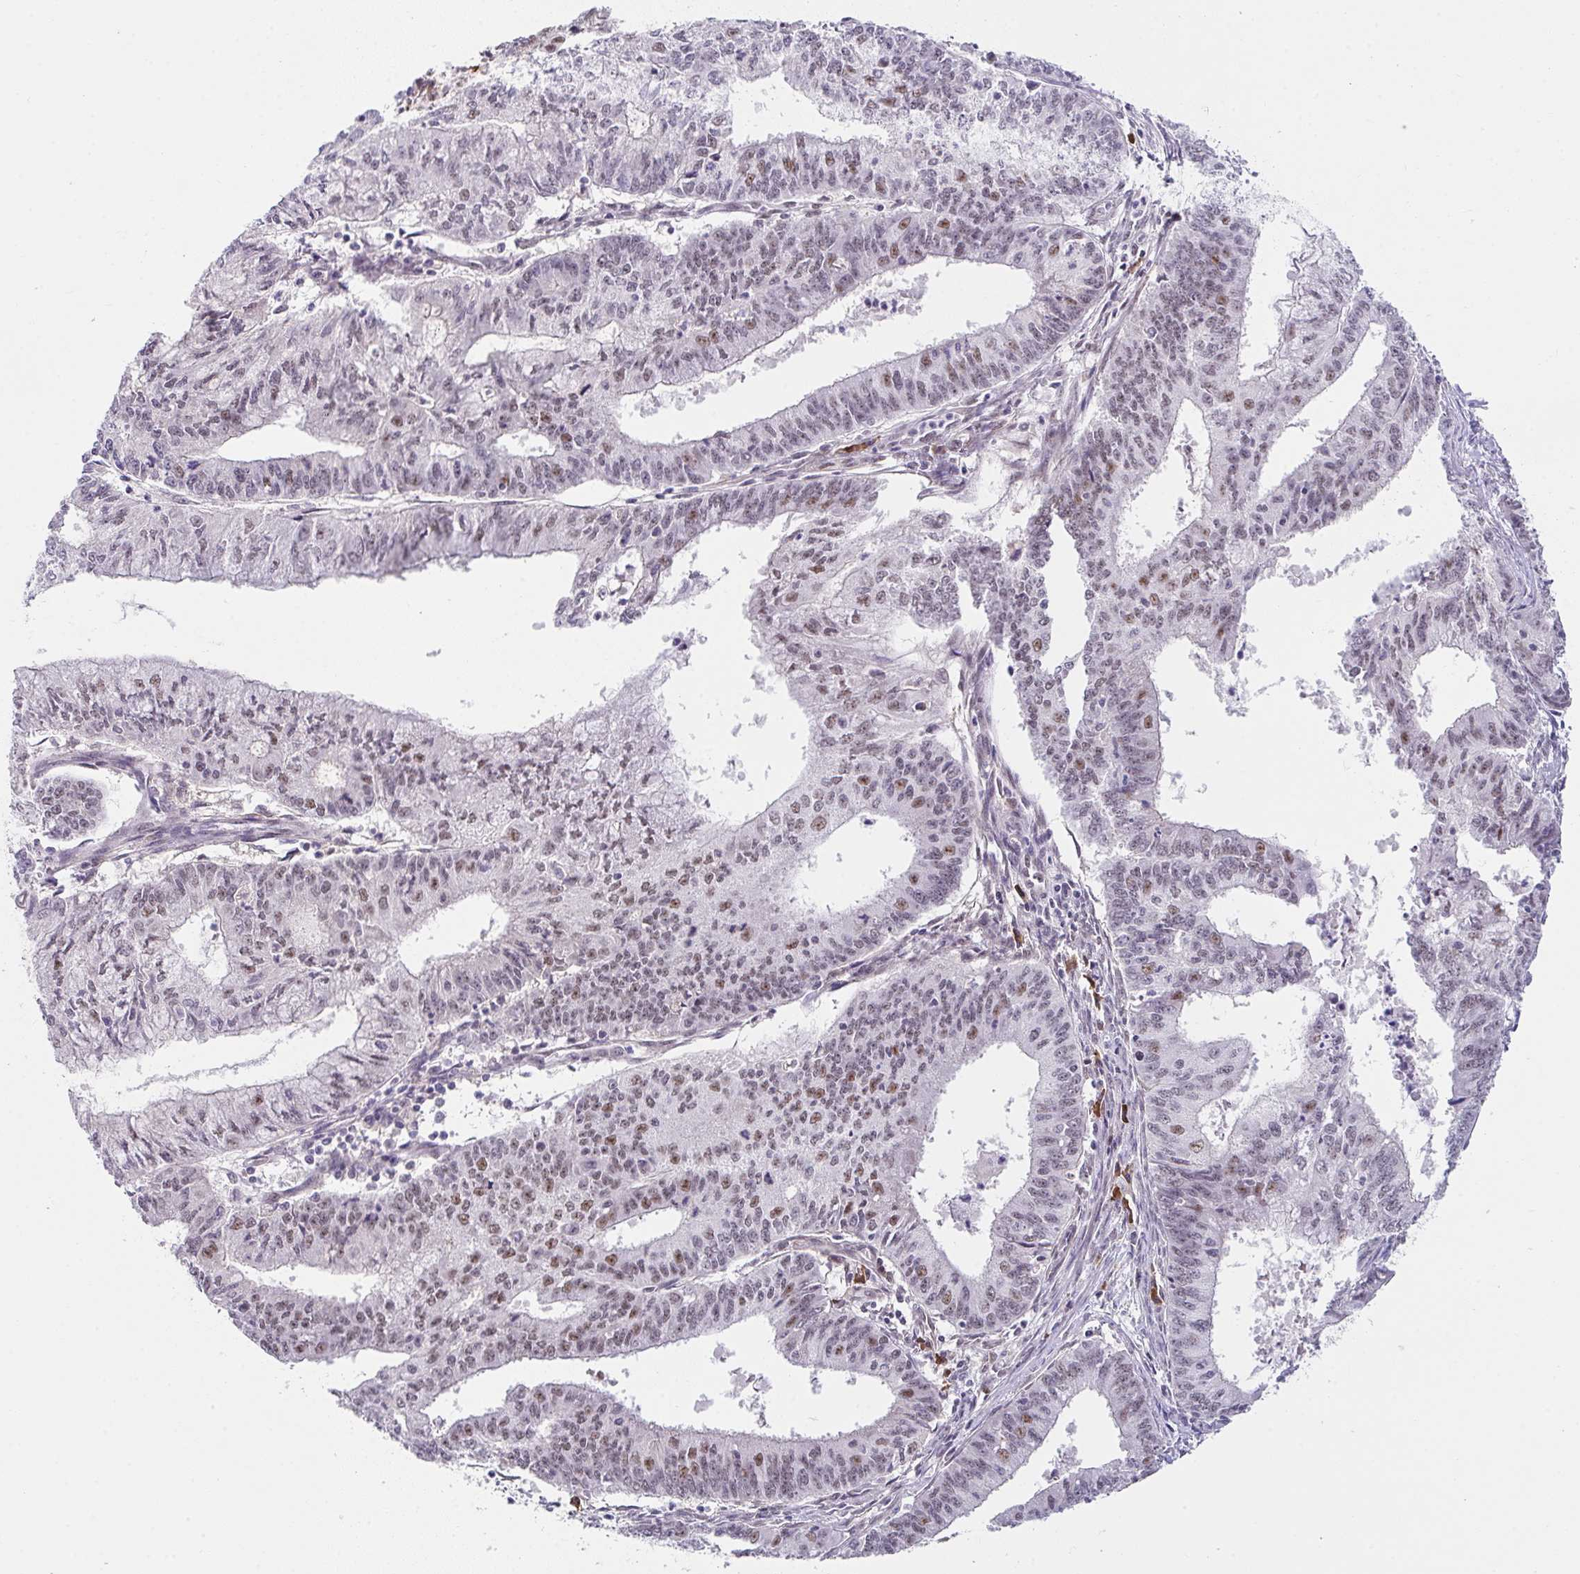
{"staining": {"intensity": "moderate", "quantity": "25%-75%", "location": "nuclear"}, "tissue": "endometrial cancer", "cell_type": "Tumor cells", "image_type": "cancer", "snomed": [{"axis": "morphology", "description": "Adenocarcinoma, NOS"}, {"axis": "topography", "description": "Endometrium"}], "caption": "High-magnification brightfield microscopy of adenocarcinoma (endometrial) stained with DAB (brown) and counterstained with hematoxylin (blue). tumor cells exhibit moderate nuclear positivity is seen in about25%-75% of cells.", "gene": "RBBP6", "patient": {"sex": "female", "age": 61}}